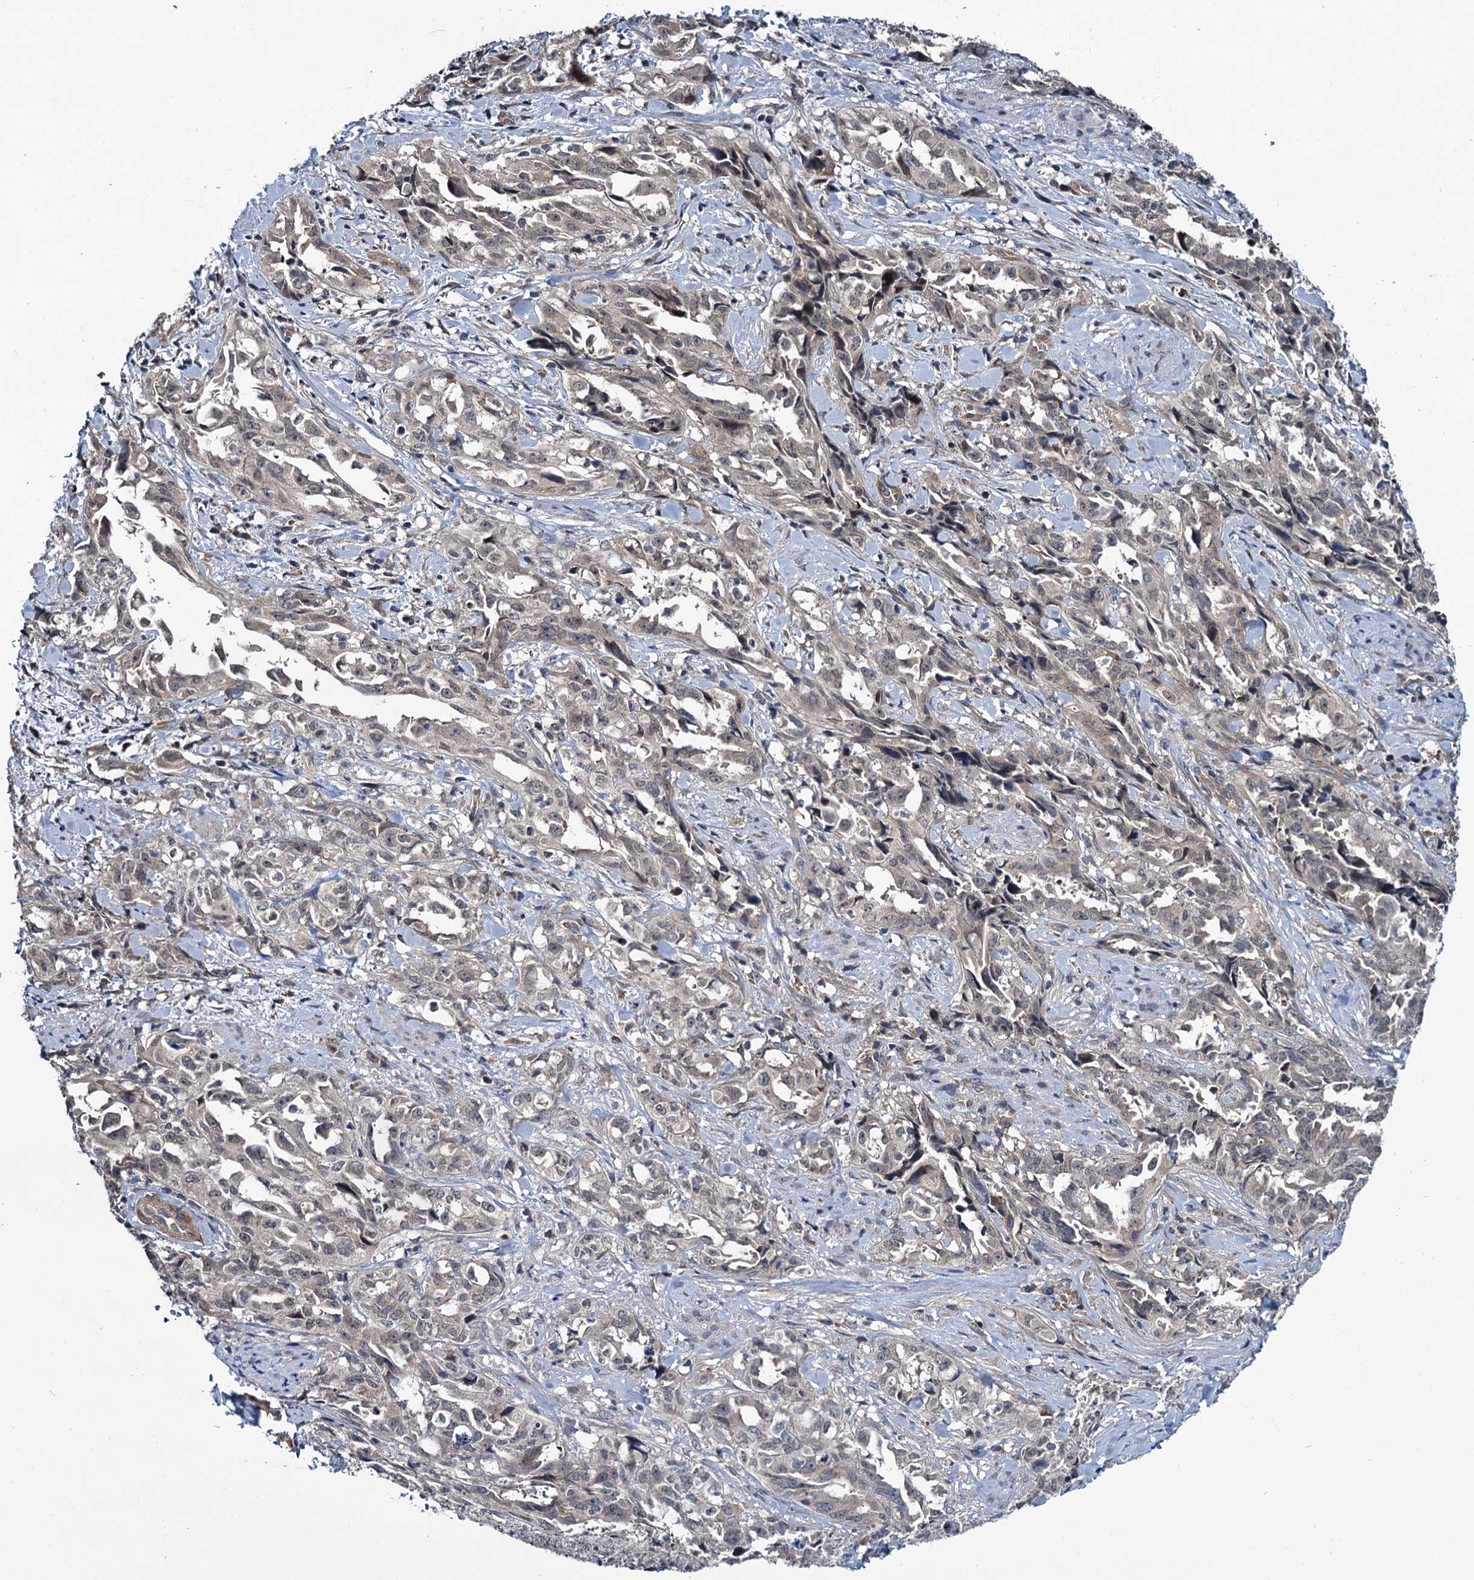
{"staining": {"intensity": "weak", "quantity": ">75%", "location": "cytoplasmic/membranous"}, "tissue": "endometrial cancer", "cell_type": "Tumor cells", "image_type": "cancer", "snomed": [{"axis": "morphology", "description": "Adenocarcinoma, NOS"}, {"axis": "topography", "description": "Endometrium"}], "caption": "The immunohistochemical stain labels weak cytoplasmic/membranous positivity in tumor cells of adenocarcinoma (endometrial) tissue.", "gene": "ARHGAP42", "patient": {"sex": "female", "age": 65}}